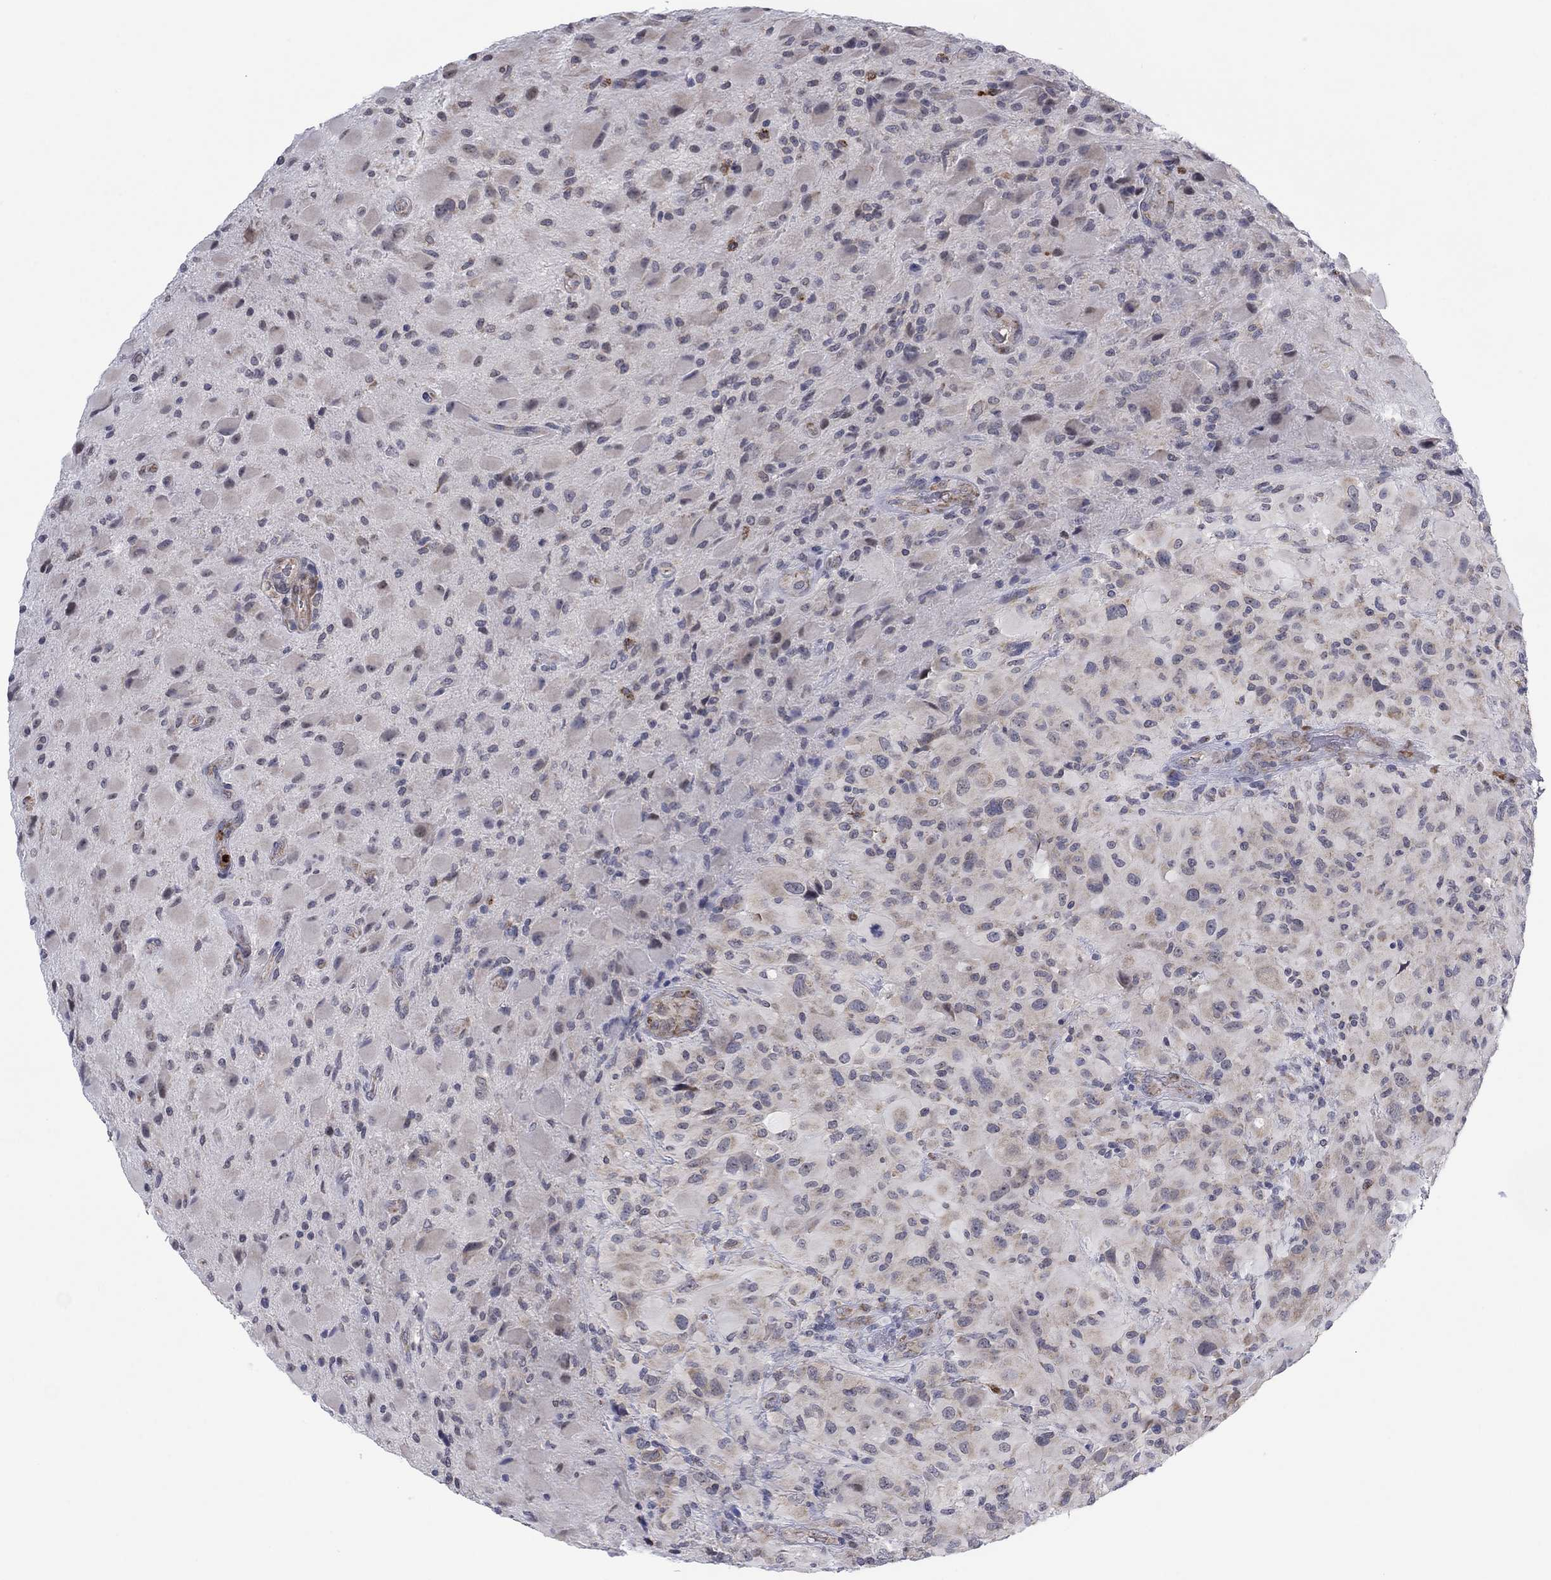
{"staining": {"intensity": "weak", "quantity": "25%-75%", "location": "cytoplasmic/membranous"}, "tissue": "glioma", "cell_type": "Tumor cells", "image_type": "cancer", "snomed": [{"axis": "morphology", "description": "Glioma, malignant, High grade"}, {"axis": "topography", "description": "Cerebral cortex"}], "caption": "Tumor cells exhibit weak cytoplasmic/membranous staining in approximately 25%-75% of cells in glioma.", "gene": "MTRFR", "patient": {"sex": "male", "age": 35}}